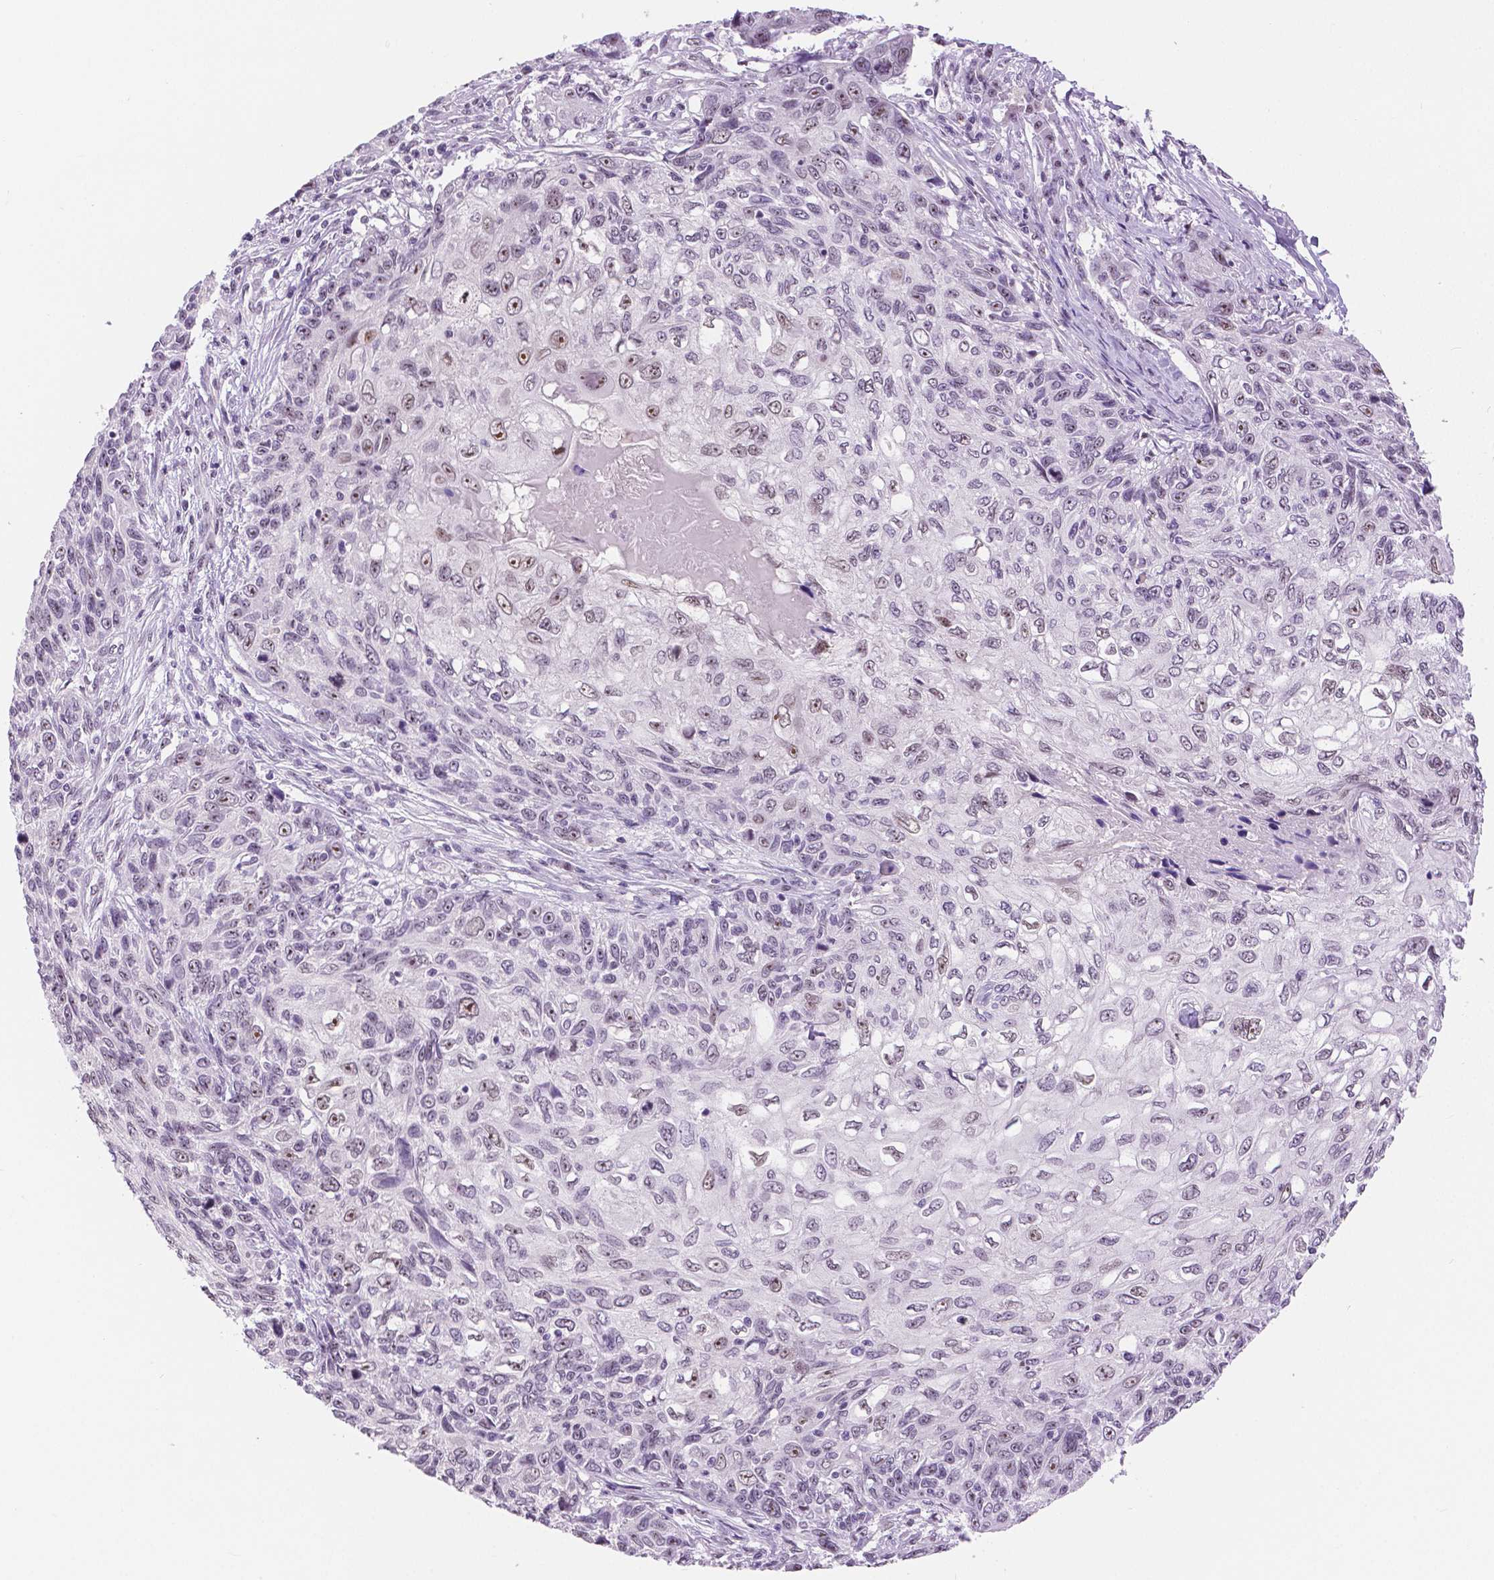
{"staining": {"intensity": "moderate", "quantity": "<25%", "location": "nuclear"}, "tissue": "skin cancer", "cell_type": "Tumor cells", "image_type": "cancer", "snomed": [{"axis": "morphology", "description": "Squamous cell carcinoma, NOS"}, {"axis": "topography", "description": "Skin"}], "caption": "Protein analysis of skin cancer (squamous cell carcinoma) tissue displays moderate nuclear positivity in approximately <25% of tumor cells.", "gene": "NHP2", "patient": {"sex": "male", "age": 92}}